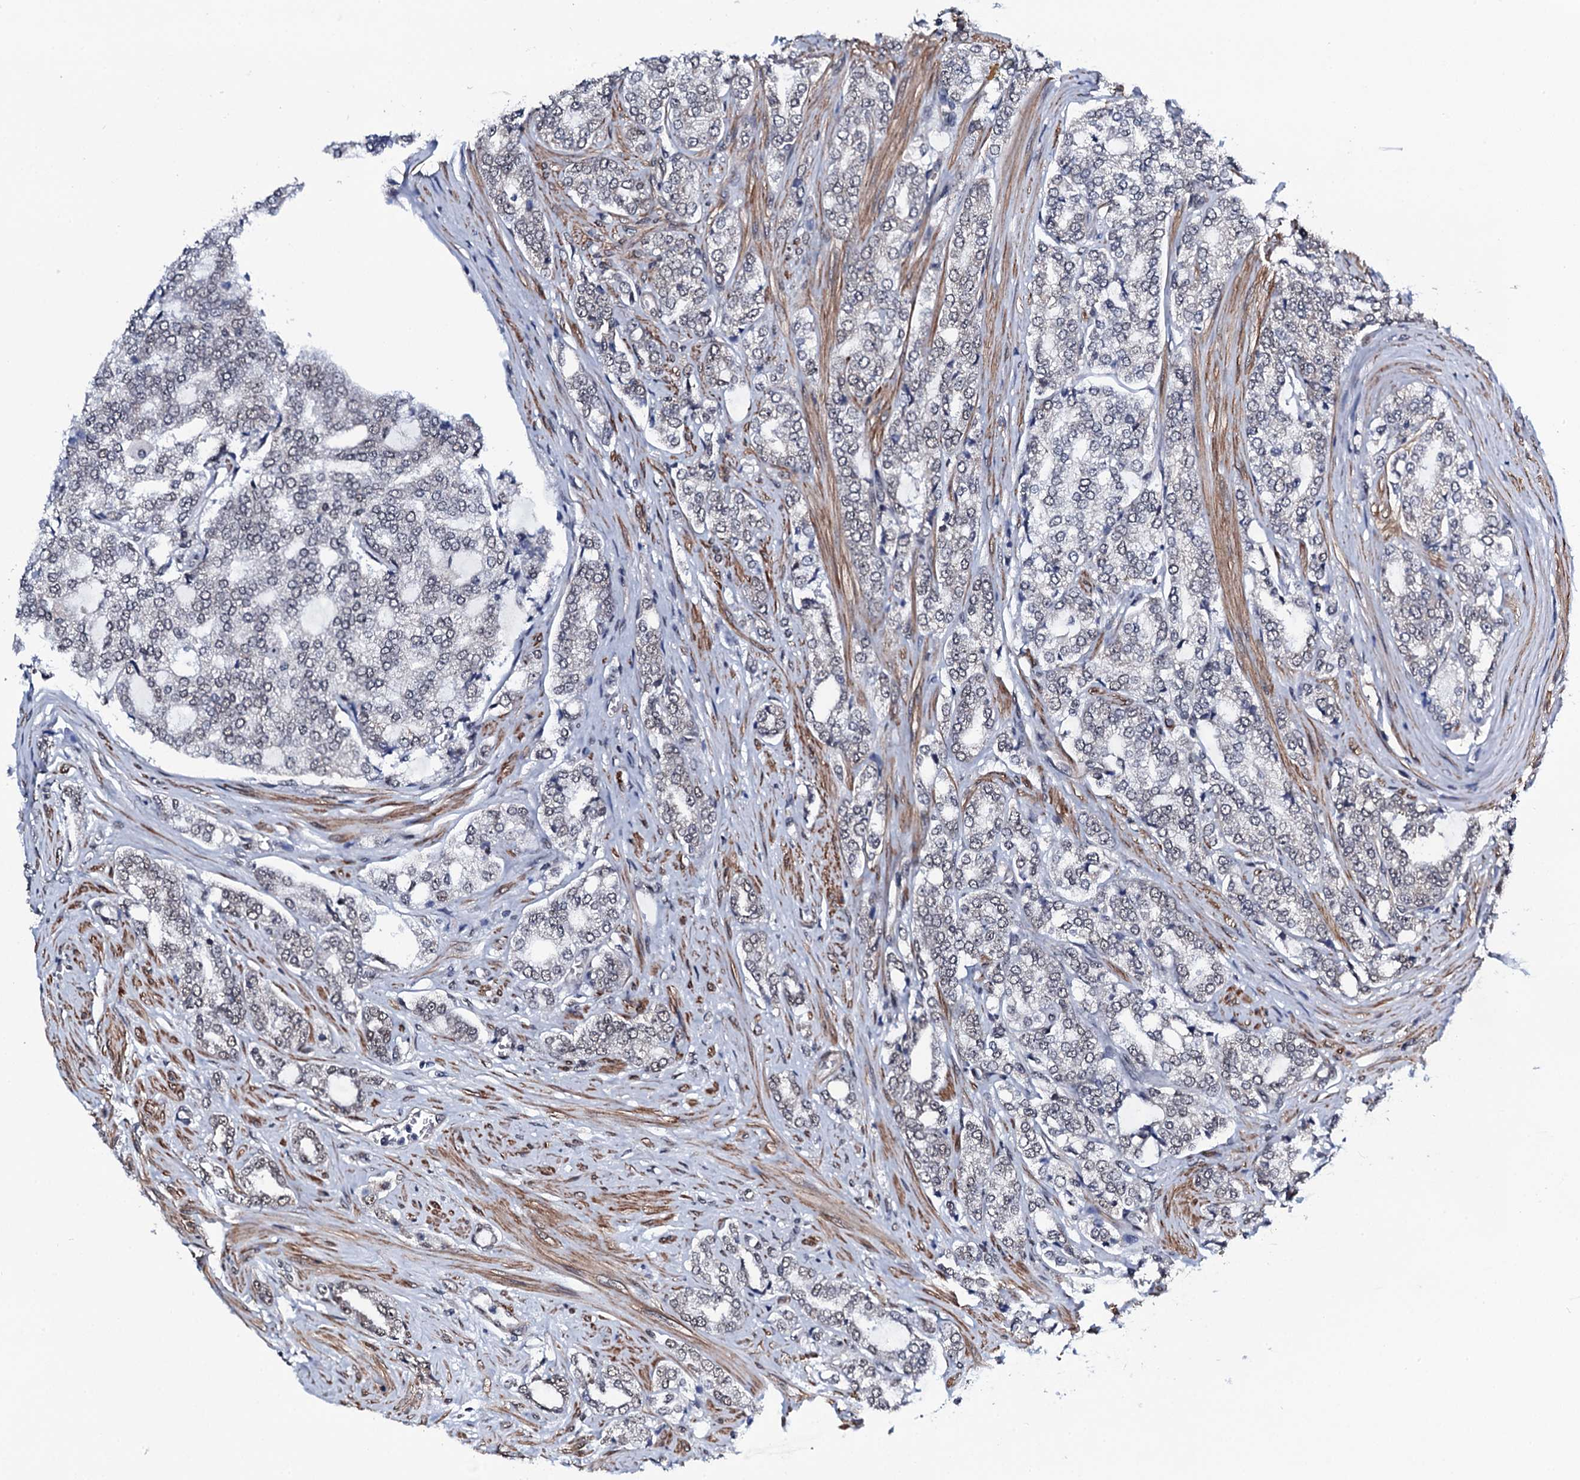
{"staining": {"intensity": "weak", "quantity": "<25%", "location": "nuclear"}, "tissue": "prostate cancer", "cell_type": "Tumor cells", "image_type": "cancer", "snomed": [{"axis": "morphology", "description": "Adenocarcinoma, High grade"}, {"axis": "topography", "description": "Prostate"}], "caption": "High magnification brightfield microscopy of prostate high-grade adenocarcinoma stained with DAB (3,3'-diaminobenzidine) (brown) and counterstained with hematoxylin (blue): tumor cells show no significant positivity.", "gene": "CWC15", "patient": {"sex": "male", "age": 64}}